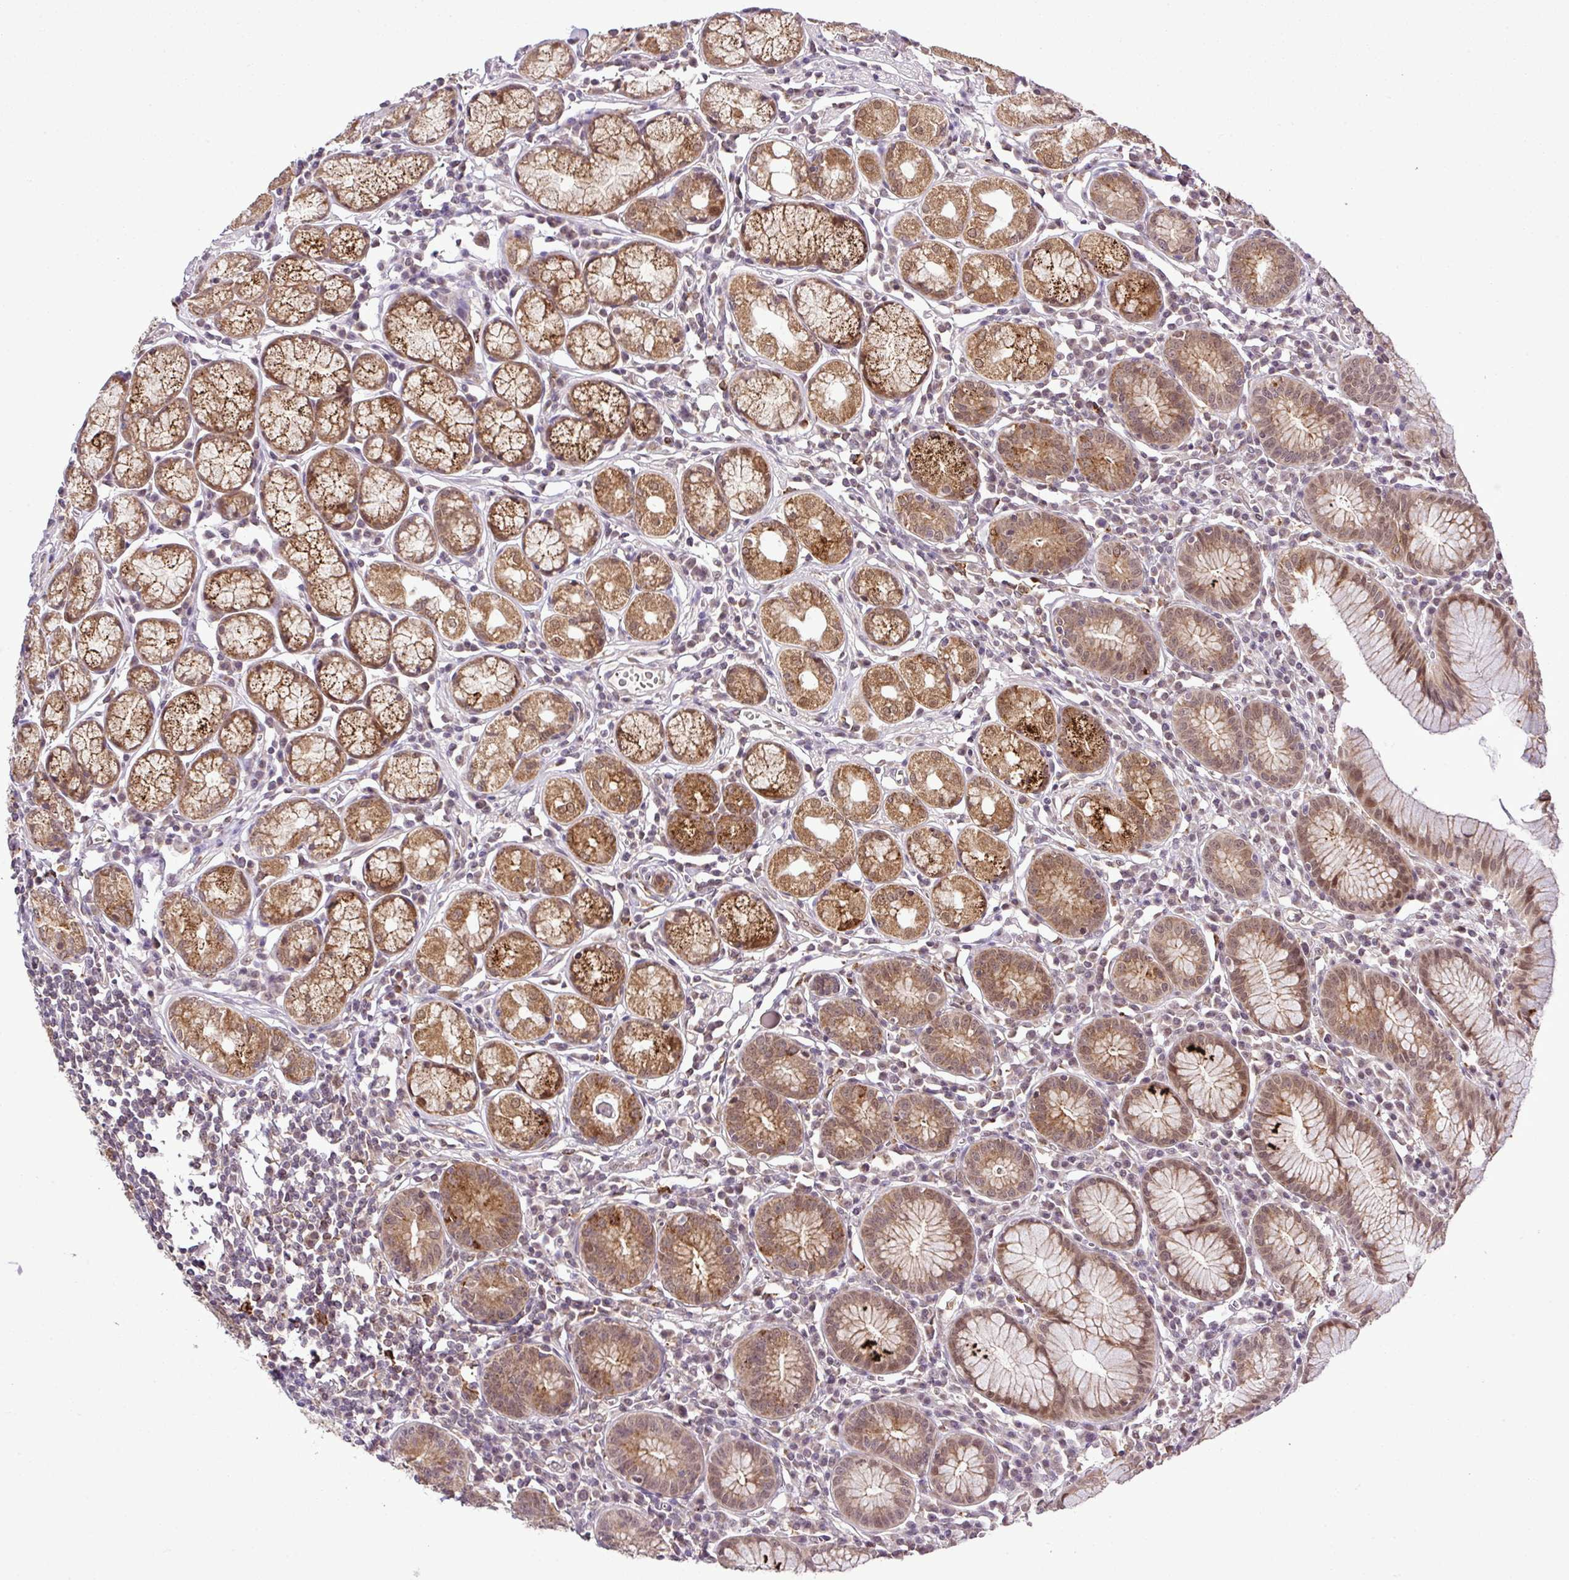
{"staining": {"intensity": "strong", "quantity": ">75%", "location": "cytoplasmic/membranous,nuclear"}, "tissue": "stomach", "cell_type": "Glandular cells", "image_type": "normal", "snomed": [{"axis": "morphology", "description": "Normal tissue, NOS"}, {"axis": "topography", "description": "Stomach"}], "caption": "A high-resolution histopathology image shows immunohistochemistry staining of normal stomach, which displays strong cytoplasmic/membranous,nuclear staining in about >75% of glandular cells. The staining was performed using DAB, with brown indicating positive protein expression. Nuclei are stained blue with hematoxylin.", "gene": "SMCO4", "patient": {"sex": "male", "age": 55}}